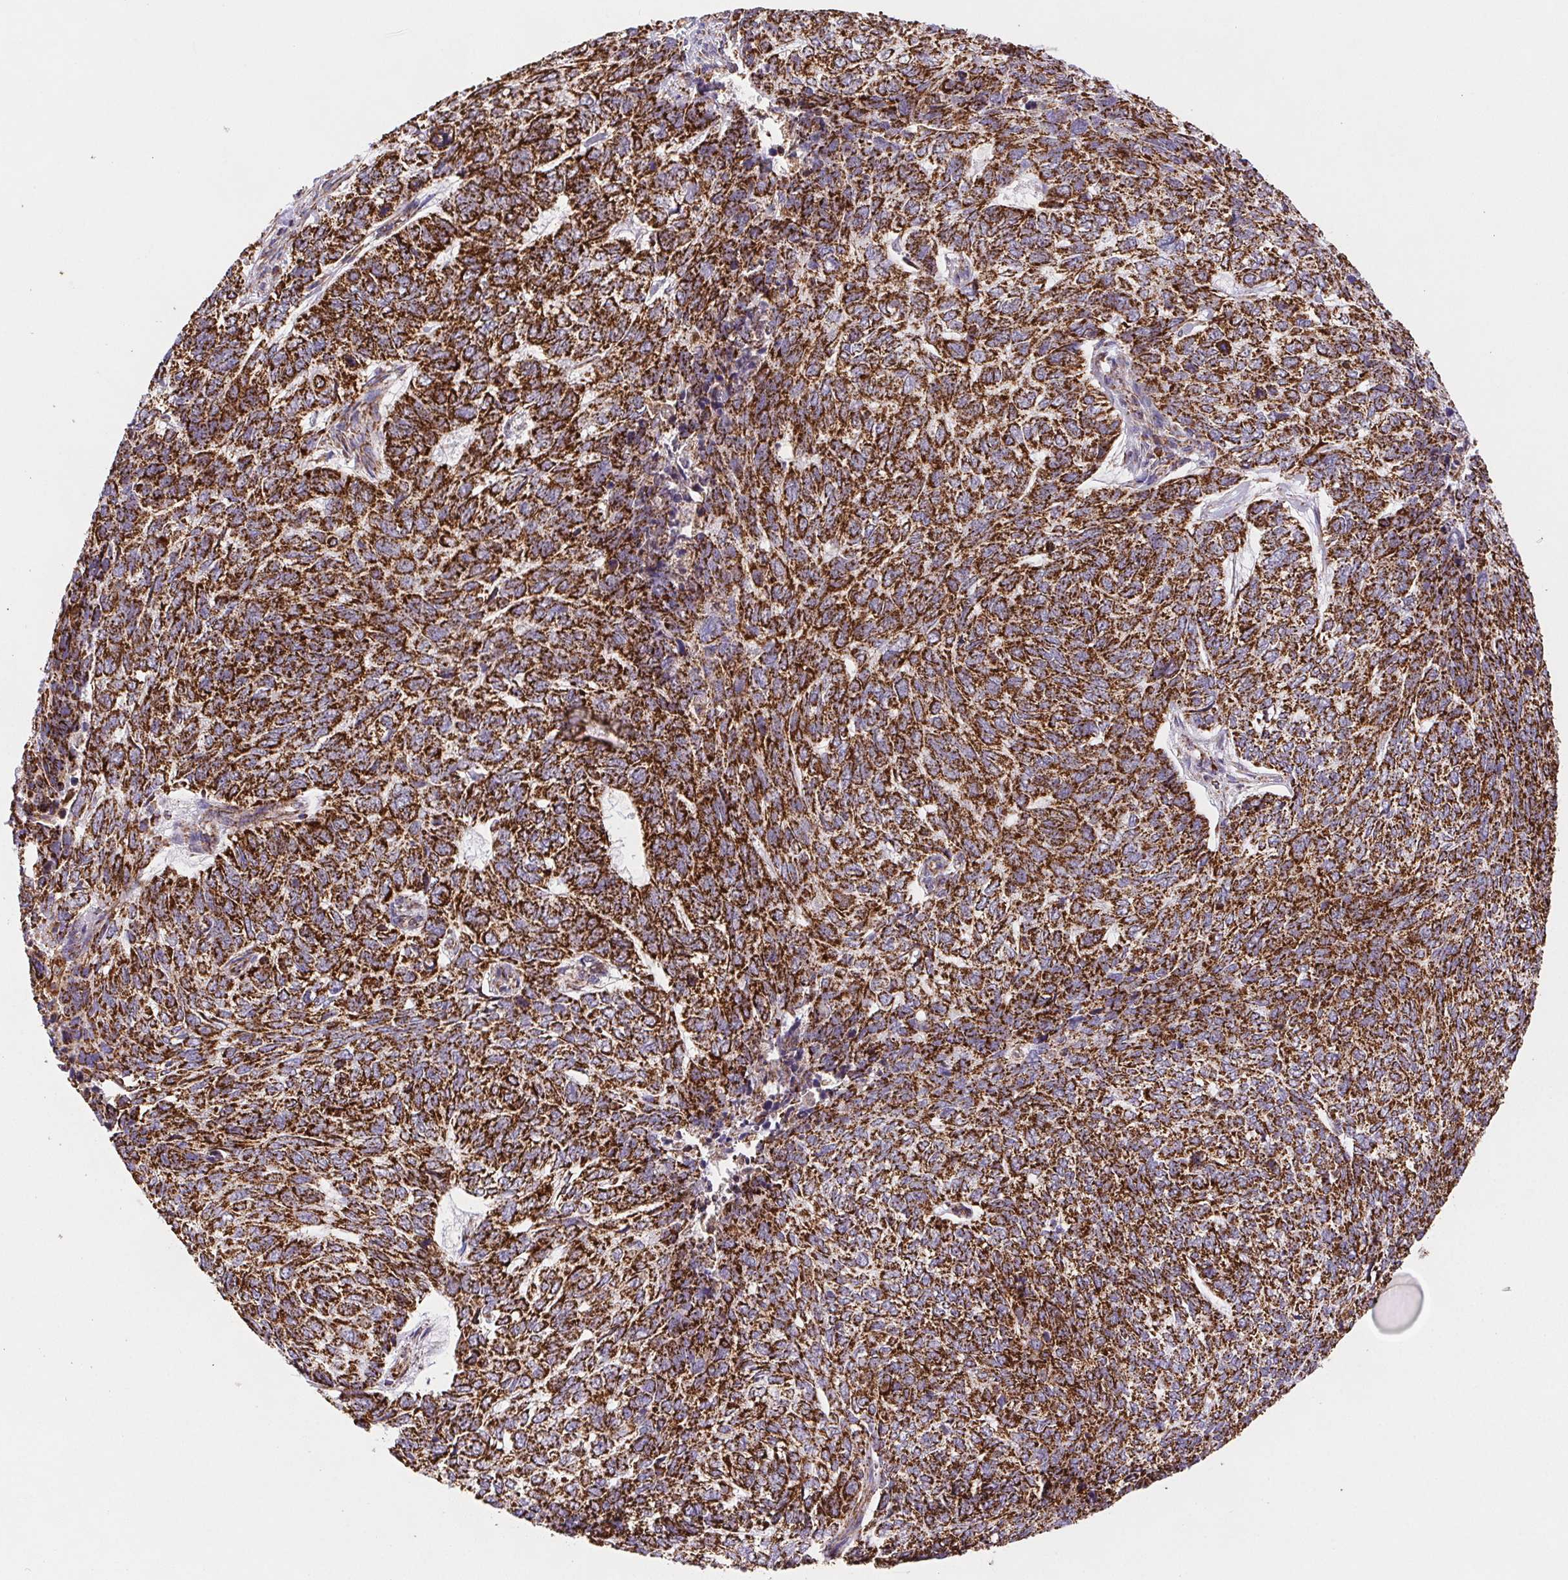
{"staining": {"intensity": "strong", "quantity": ">75%", "location": "cytoplasmic/membranous"}, "tissue": "skin cancer", "cell_type": "Tumor cells", "image_type": "cancer", "snomed": [{"axis": "morphology", "description": "Basal cell carcinoma"}, {"axis": "topography", "description": "Skin"}], "caption": "The immunohistochemical stain highlights strong cytoplasmic/membranous positivity in tumor cells of skin cancer tissue. (Stains: DAB in brown, nuclei in blue, Microscopy: brightfield microscopy at high magnification).", "gene": "NIPSNAP2", "patient": {"sex": "female", "age": 65}}